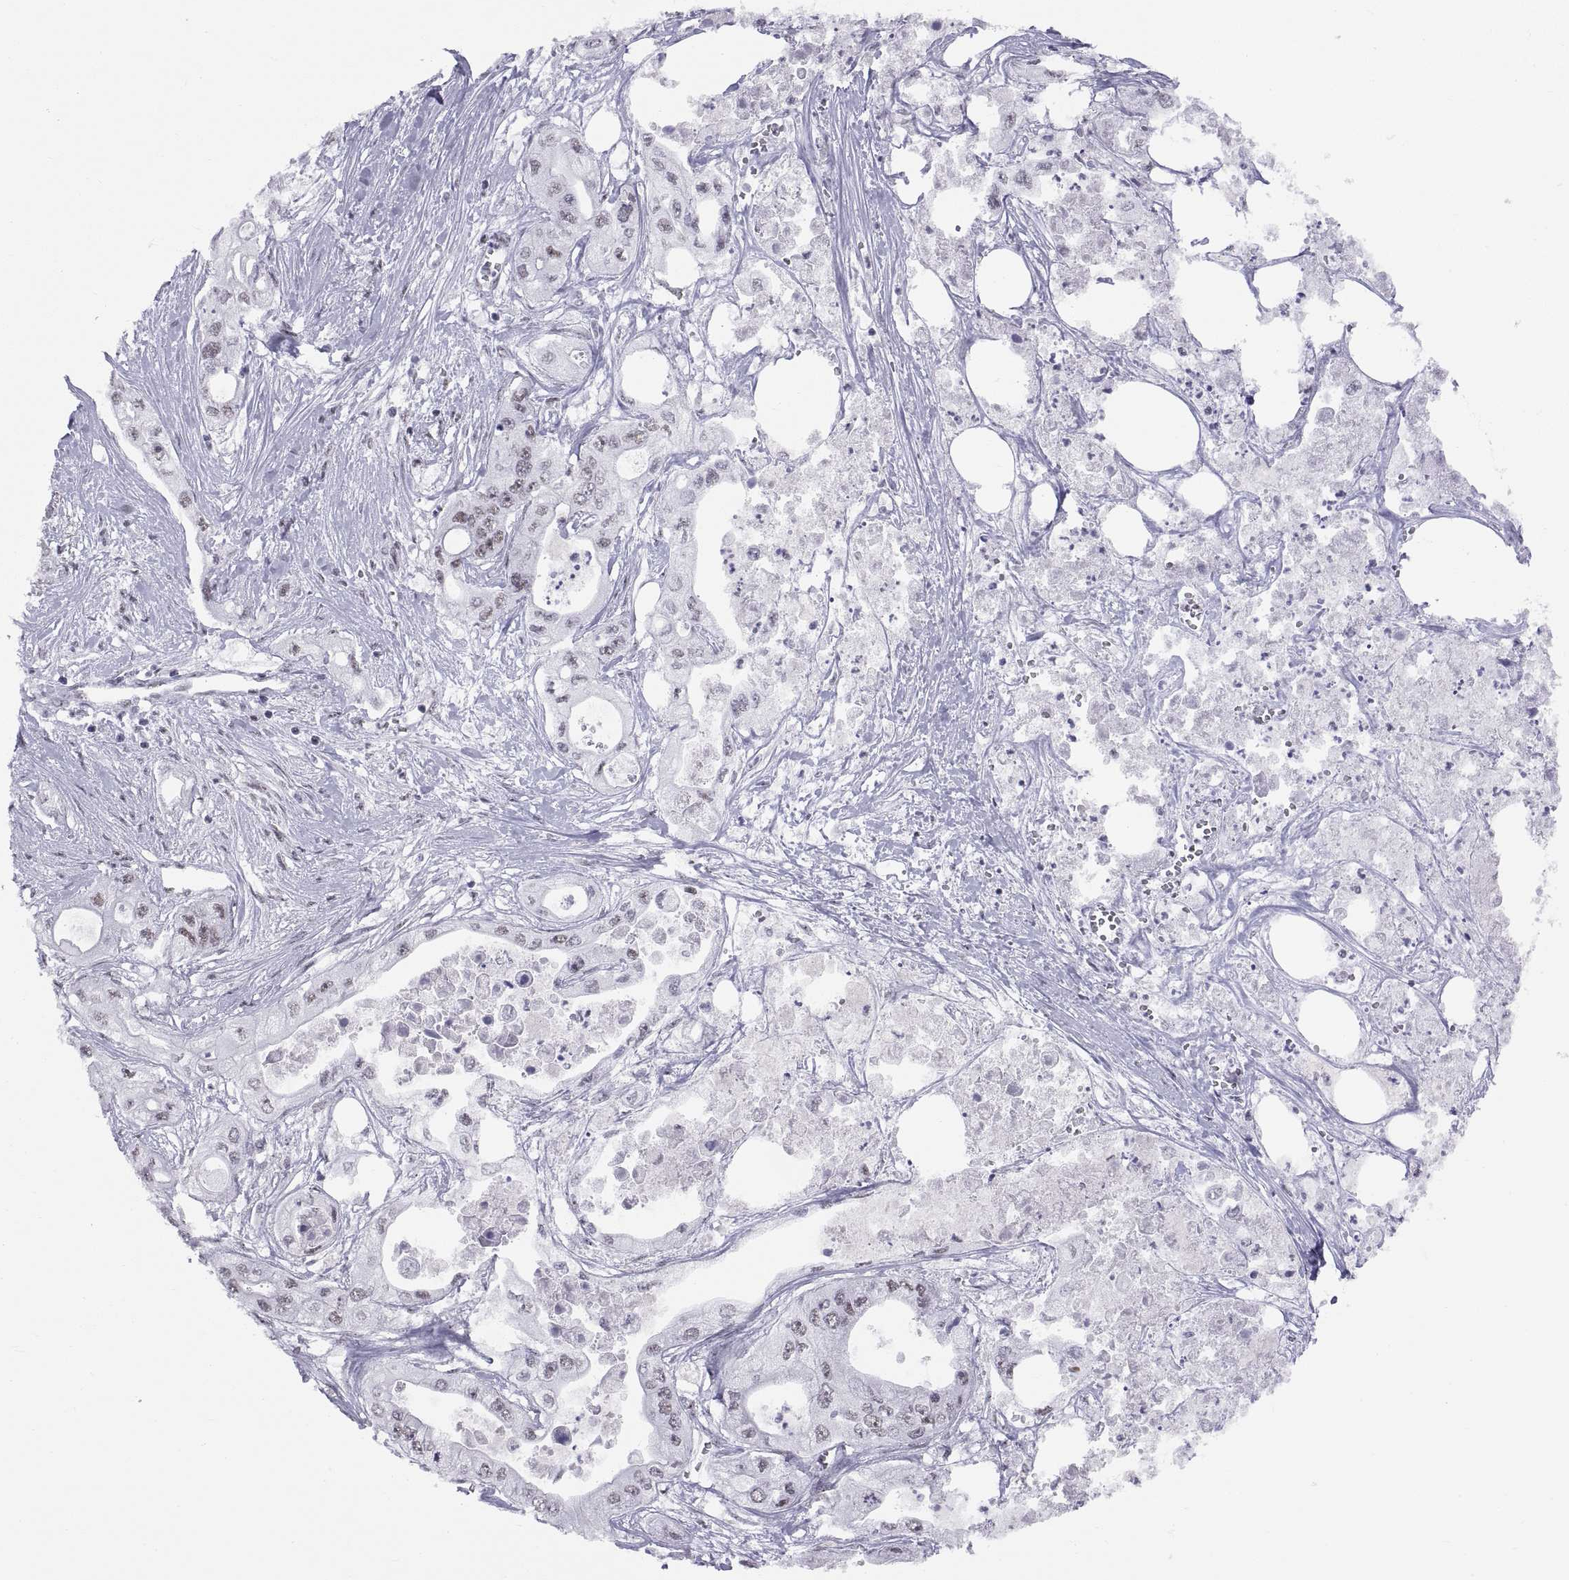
{"staining": {"intensity": "moderate", "quantity": "<25%", "location": "nuclear"}, "tissue": "pancreatic cancer", "cell_type": "Tumor cells", "image_type": "cancer", "snomed": [{"axis": "morphology", "description": "Adenocarcinoma, NOS"}, {"axis": "topography", "description": "Pancreas"}], "caption": "Protein staining of pancreatic cancer (adenocarcinoma) tissue shows moderate nuclear positivity in approximately <25% of tumor cells.", "gene": "NEUROD6", "patient": {"sex": "male", "age": 70}}